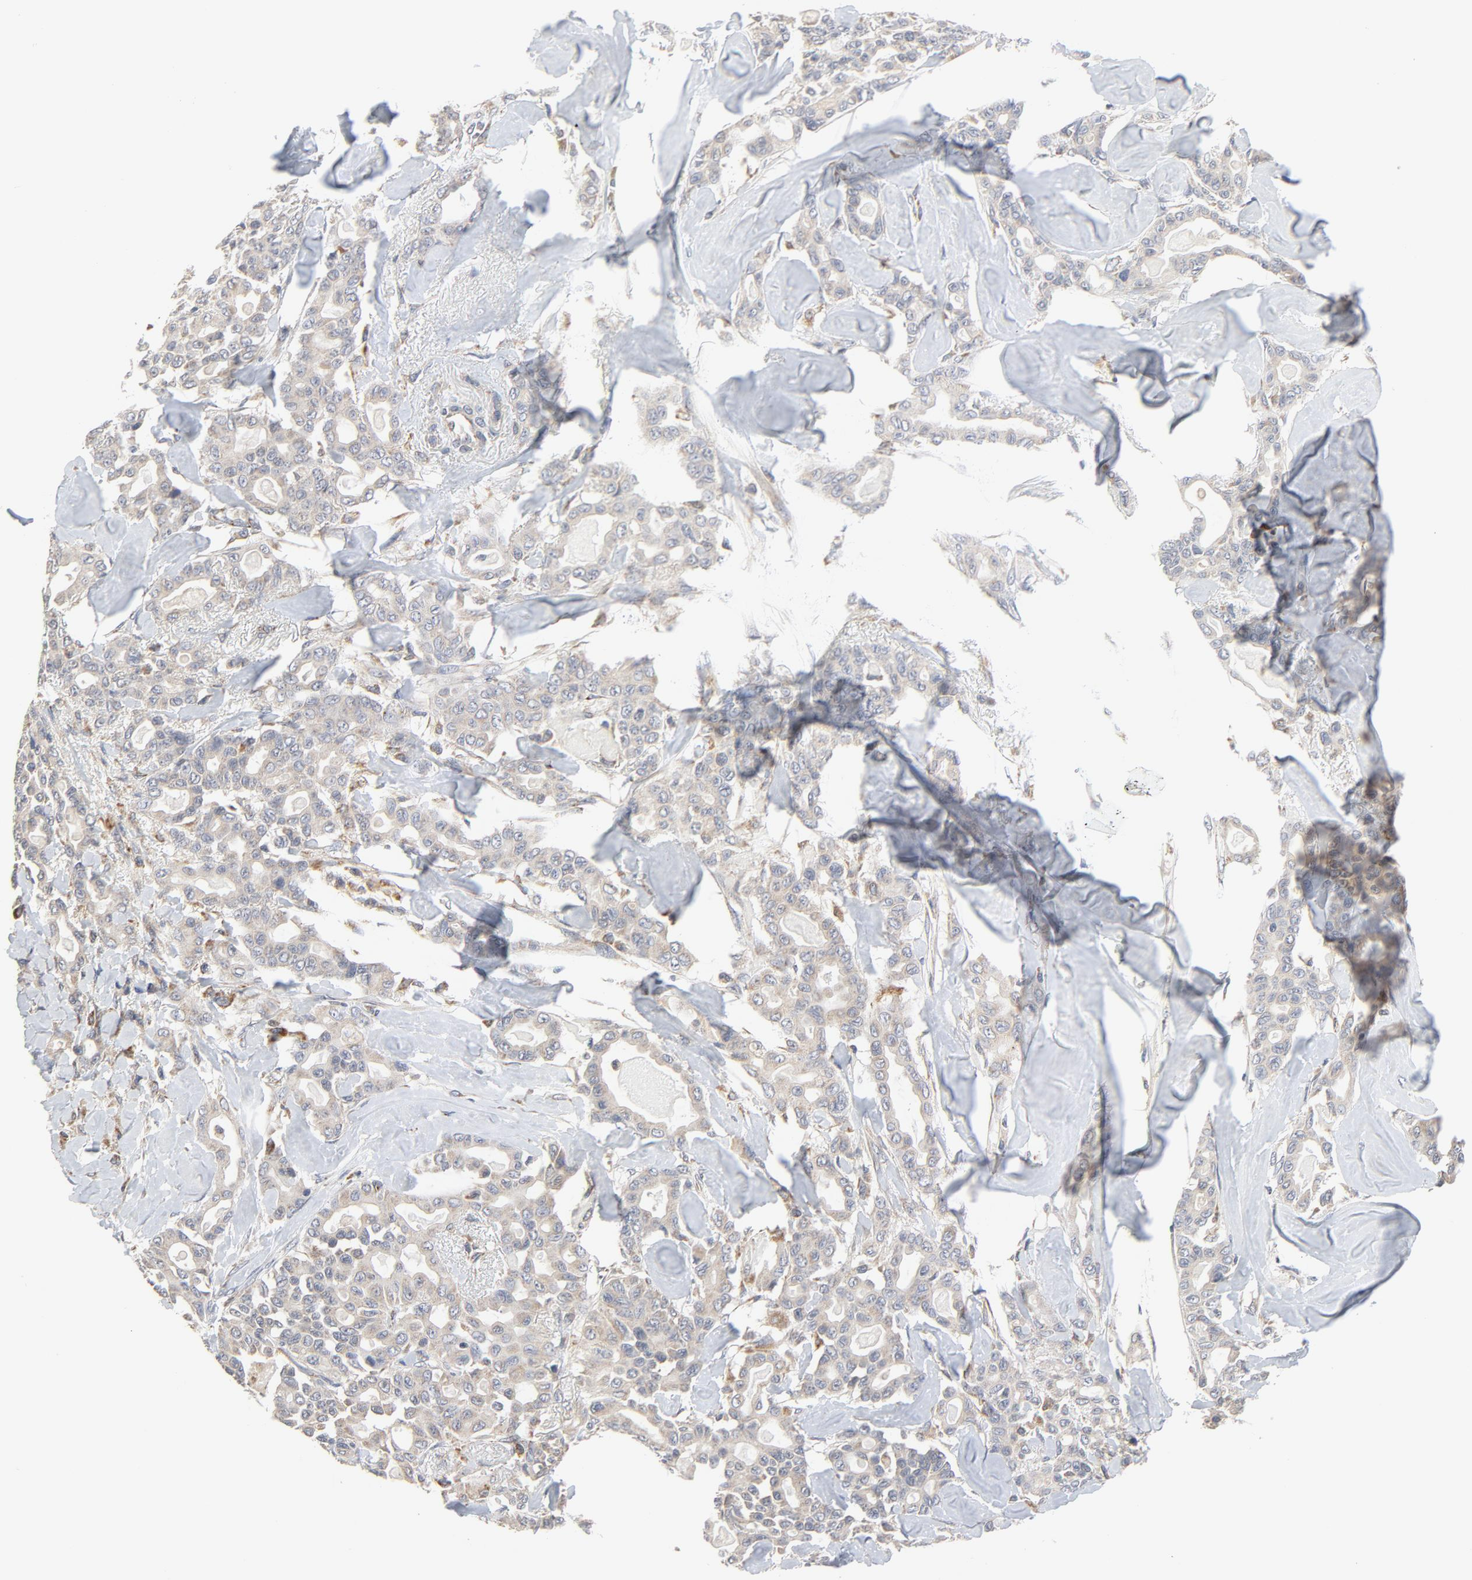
{"staining": {"intensity": "weak", "quantity": ">75%", "location": "nuclear"}, "tissue": "pancreatic cancer", "cell_type": "Tumor cells", "image_type": "cancer", "snomed": [{"axis": "morphology", "description": "Adenocarcinoma, NOS"}, {"axis": "topography", "description": "Pancreas"}], "caption": "Human pancreatic cancer stained for a protein (brown) shows weak nuclear positive expression in approximately >75% of tumor cells.", "gene": "C14orf119", "patient": {"sex": "male", "age": 63}}